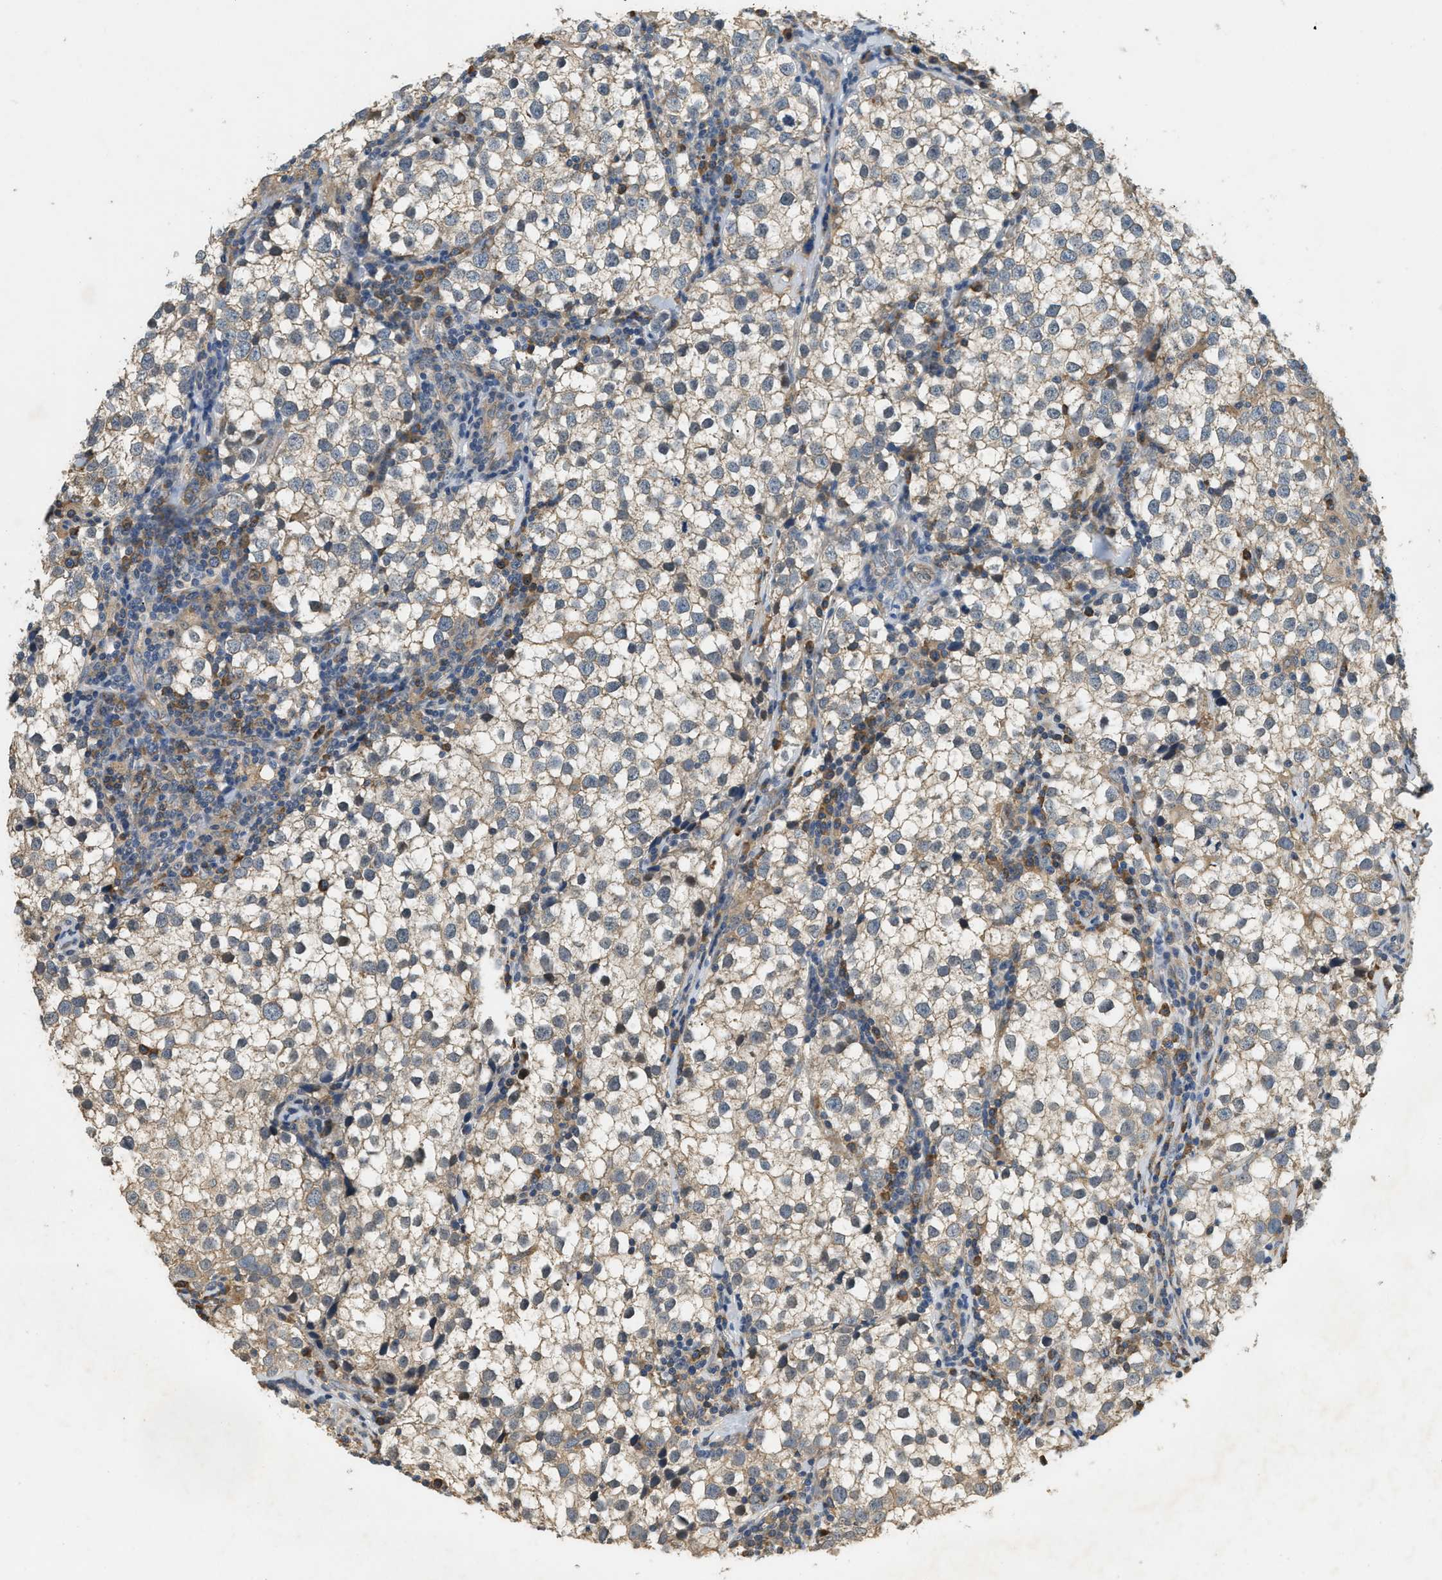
{"staining": {"intensity": "negative", "quantity": "none", "location": "none"}, "tissue": "testis cancer", "cell_type": "Tumor cells", "image_type": "cancer", "snomed": [{"axis": "morphology", "description": "Seminoma, NOS"}, {"axis": "morphology", "description": "Carcinoma, Embryonal, NOS"}, {"axis": "topography", "description": "Testis"}], "caption": "Immunohistochemistry photomicrograph of neoplastic tissue: human testis cancer (embryonal carcinoma) stained with DAB (3,3'-diaminobenzidine) reveals no significant protein expression in tumor cells.", "gene": "CFLAR", "patient": {"sex": "male", "age": 36}}